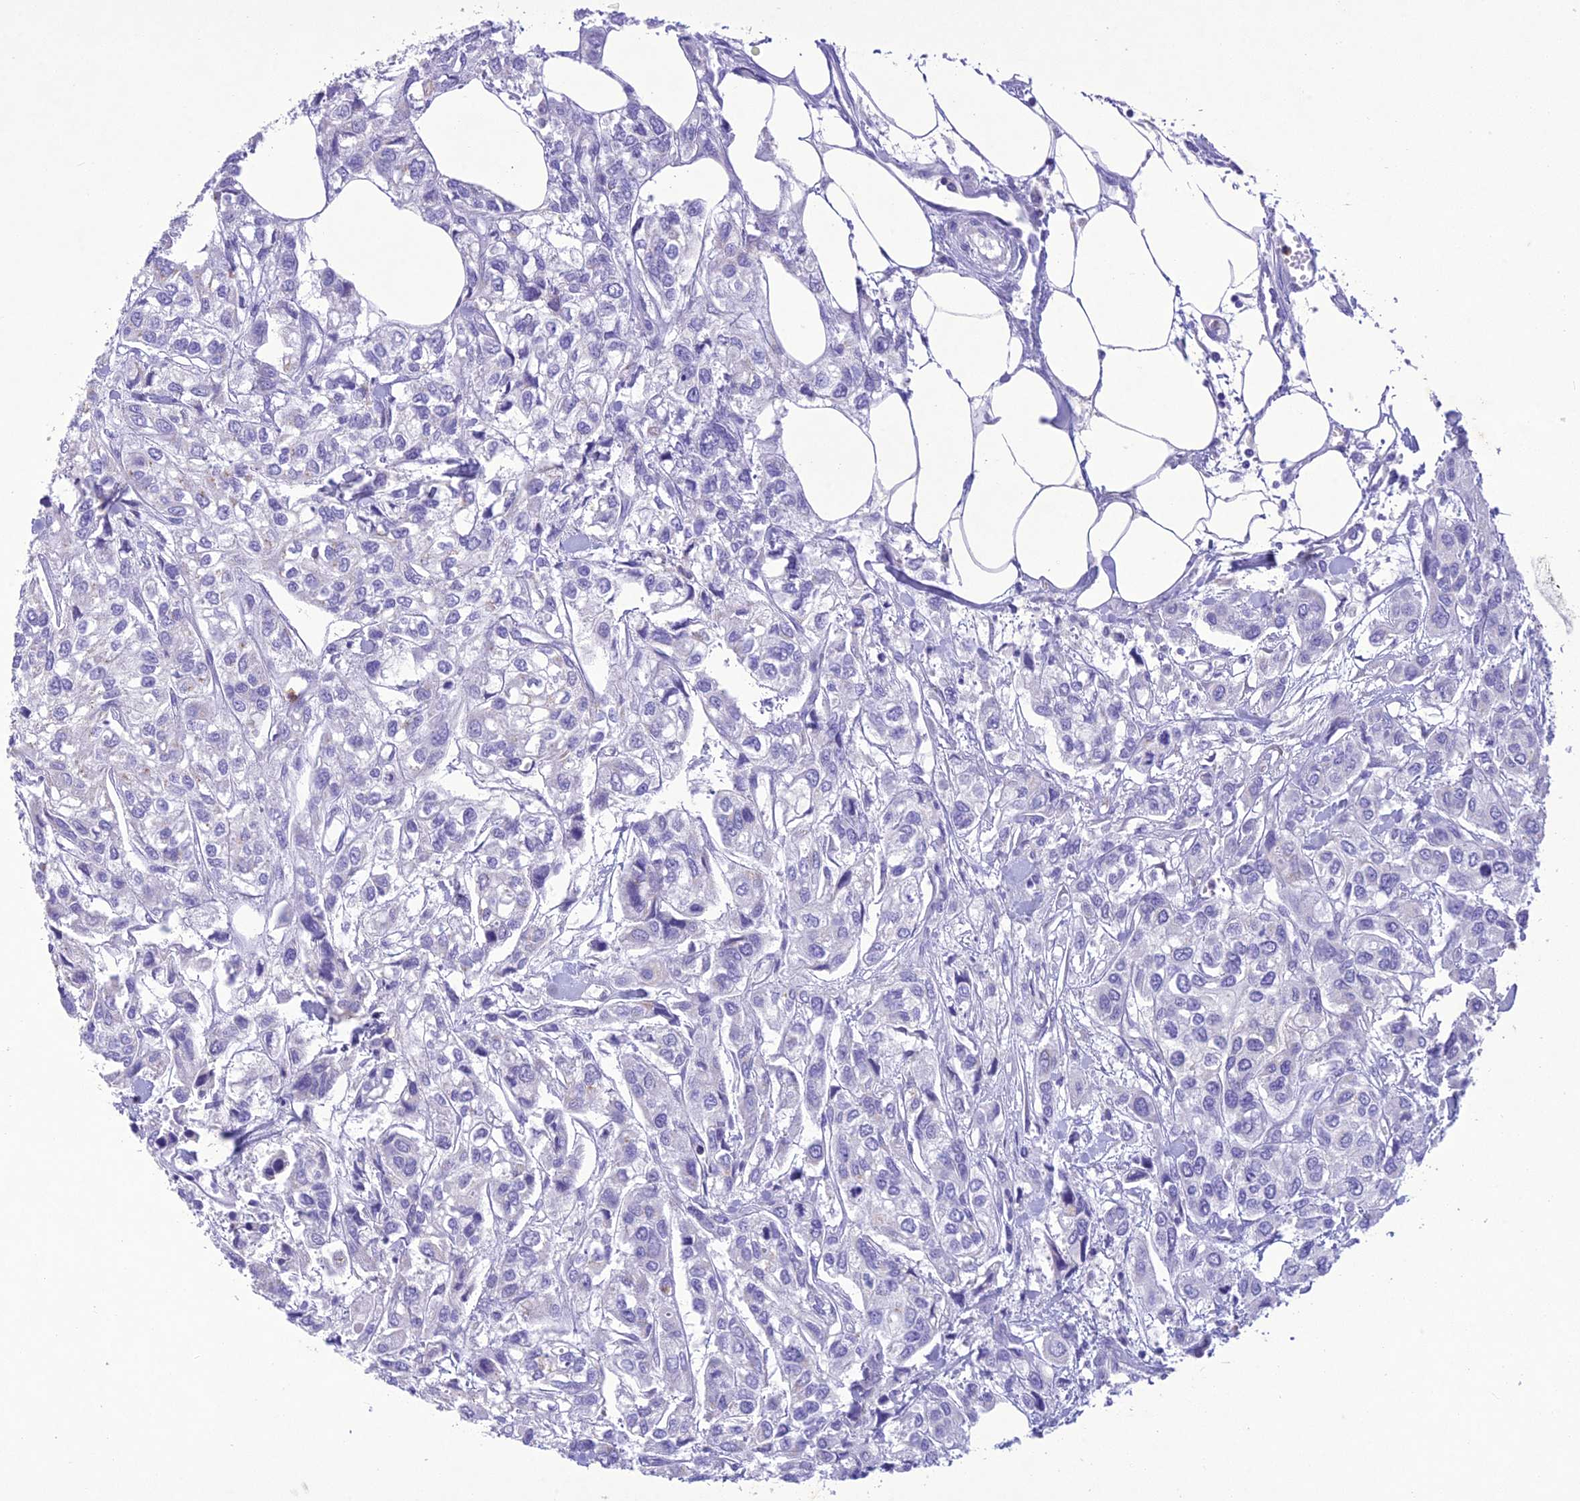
{"staining": {"intensity": "negative", "quantity": "none", "location": "none"}, "tissue": "urothelial cancer", "cell_type": "Tumor cells", "image_type": "cancer", "snomed": [{"axis": "morphology", "description": "Urothelial carcinoma, High grade"}, {"axis": "topography", "description": "Urinary bladder"}], "caption": "Tumor cells show no significant protein positivity in urothelial carcinoma (high-grade).", "gene": "SLC13A5", "patient": {"sex": "male", "age": 67}}